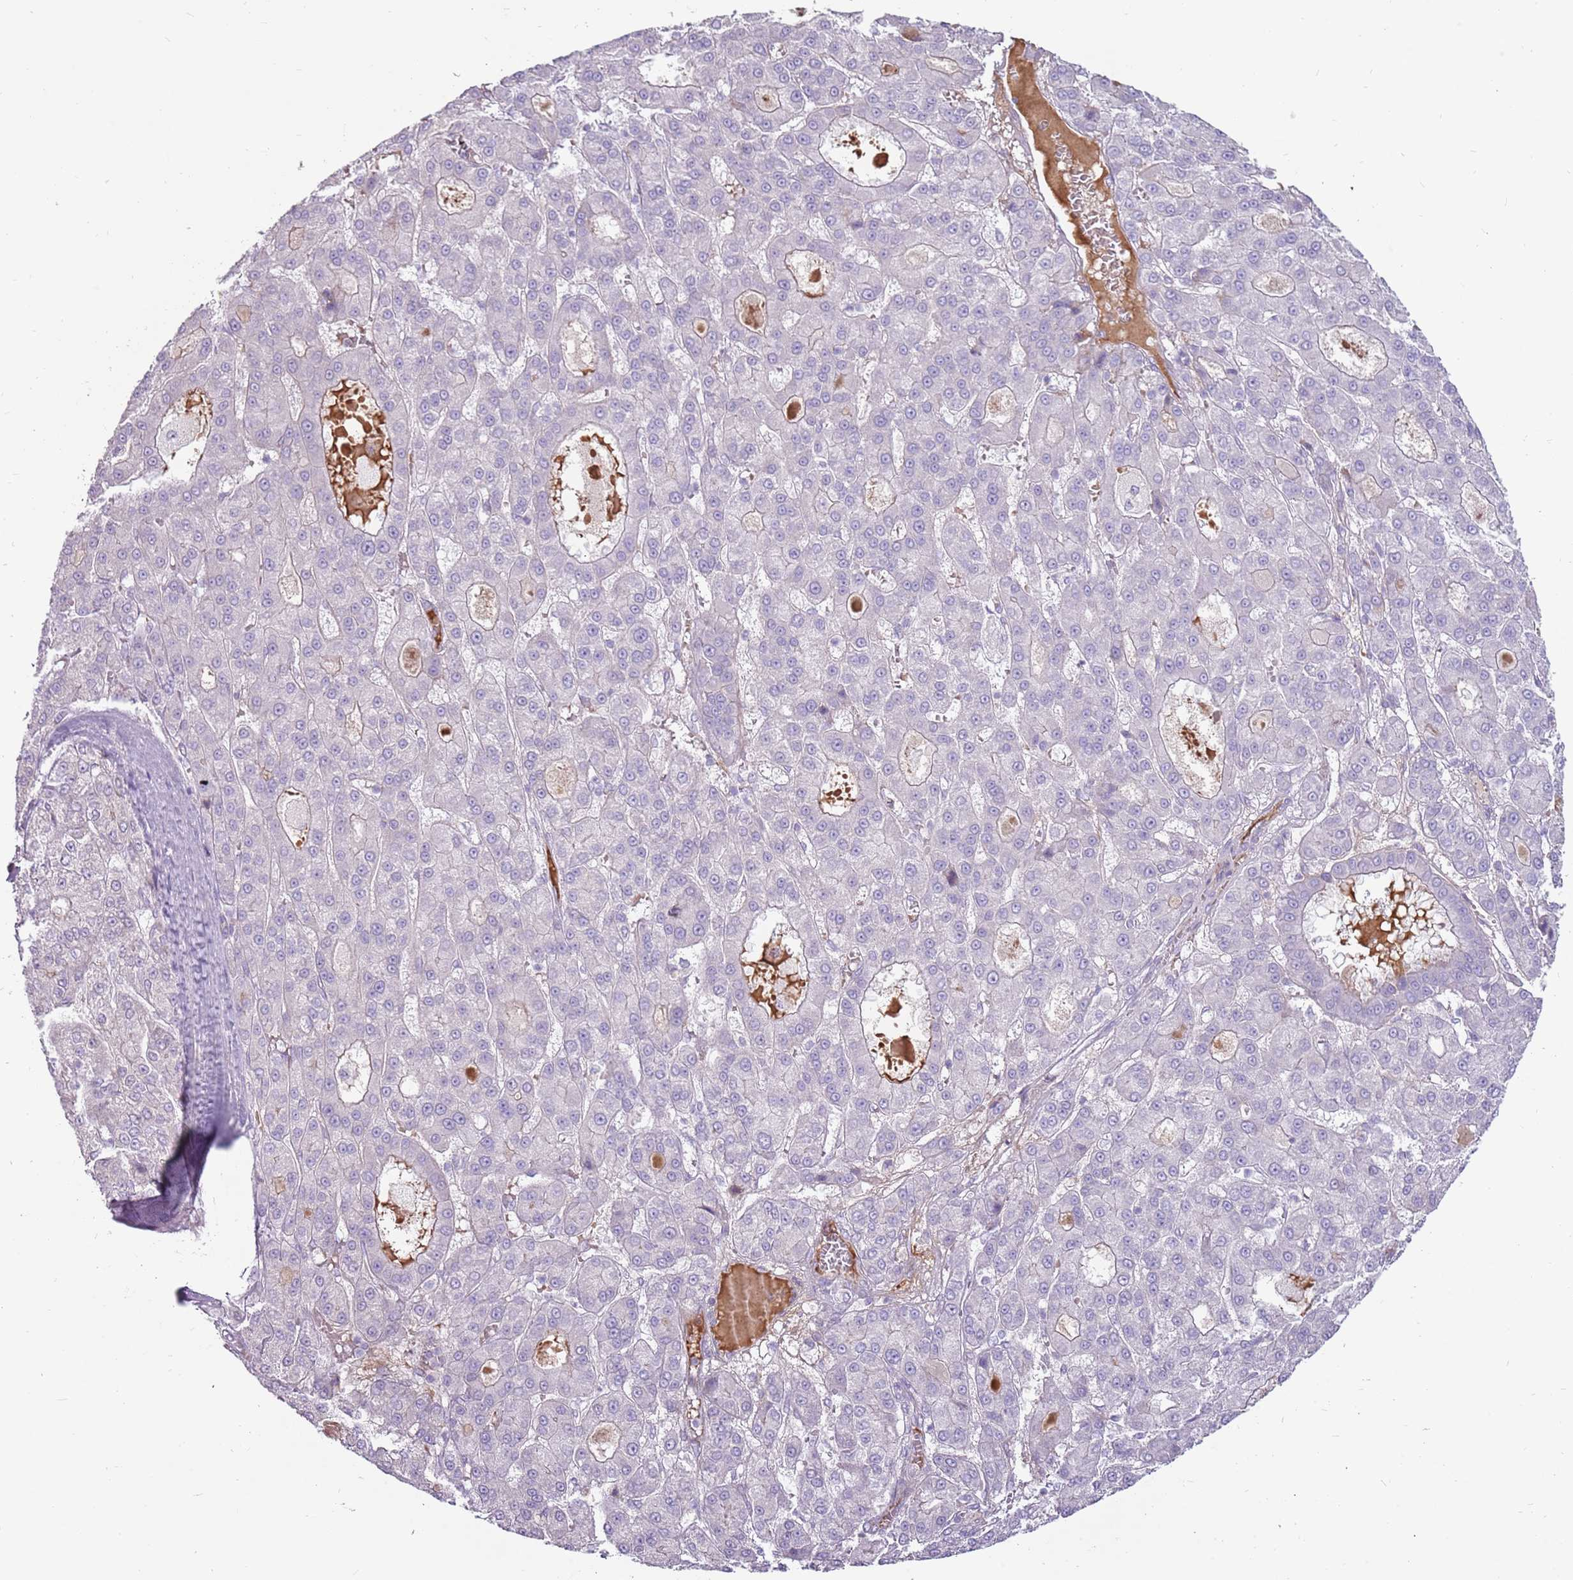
{"staining": {"intensity": "negative", "quantity": "none", "location": "none"}, "tissue": "liver cancer", "cell_type": "Tumor cells", "image_type": "cancer", "snomed": [{"axis": "morphology", "description": "Carcinoma, Hepatocellular, NOS"}, {"axis": "topography", "description": "Liver"}], "caption": "DAB (3,3'-diaminobenzidine) immunohistochemical staining of human hepatocellular carcinoma (liver) displays no significant expression in tumor cells. (Stains: DAB (3,3'-diaminobenzidine) immunohistochemistry (IHC) with hematoxylin counter stain, Microscopy: brightfield microscopy at high magnification).", "gene": "MCUB", "patient": {"sex": "male", "age": 70}}